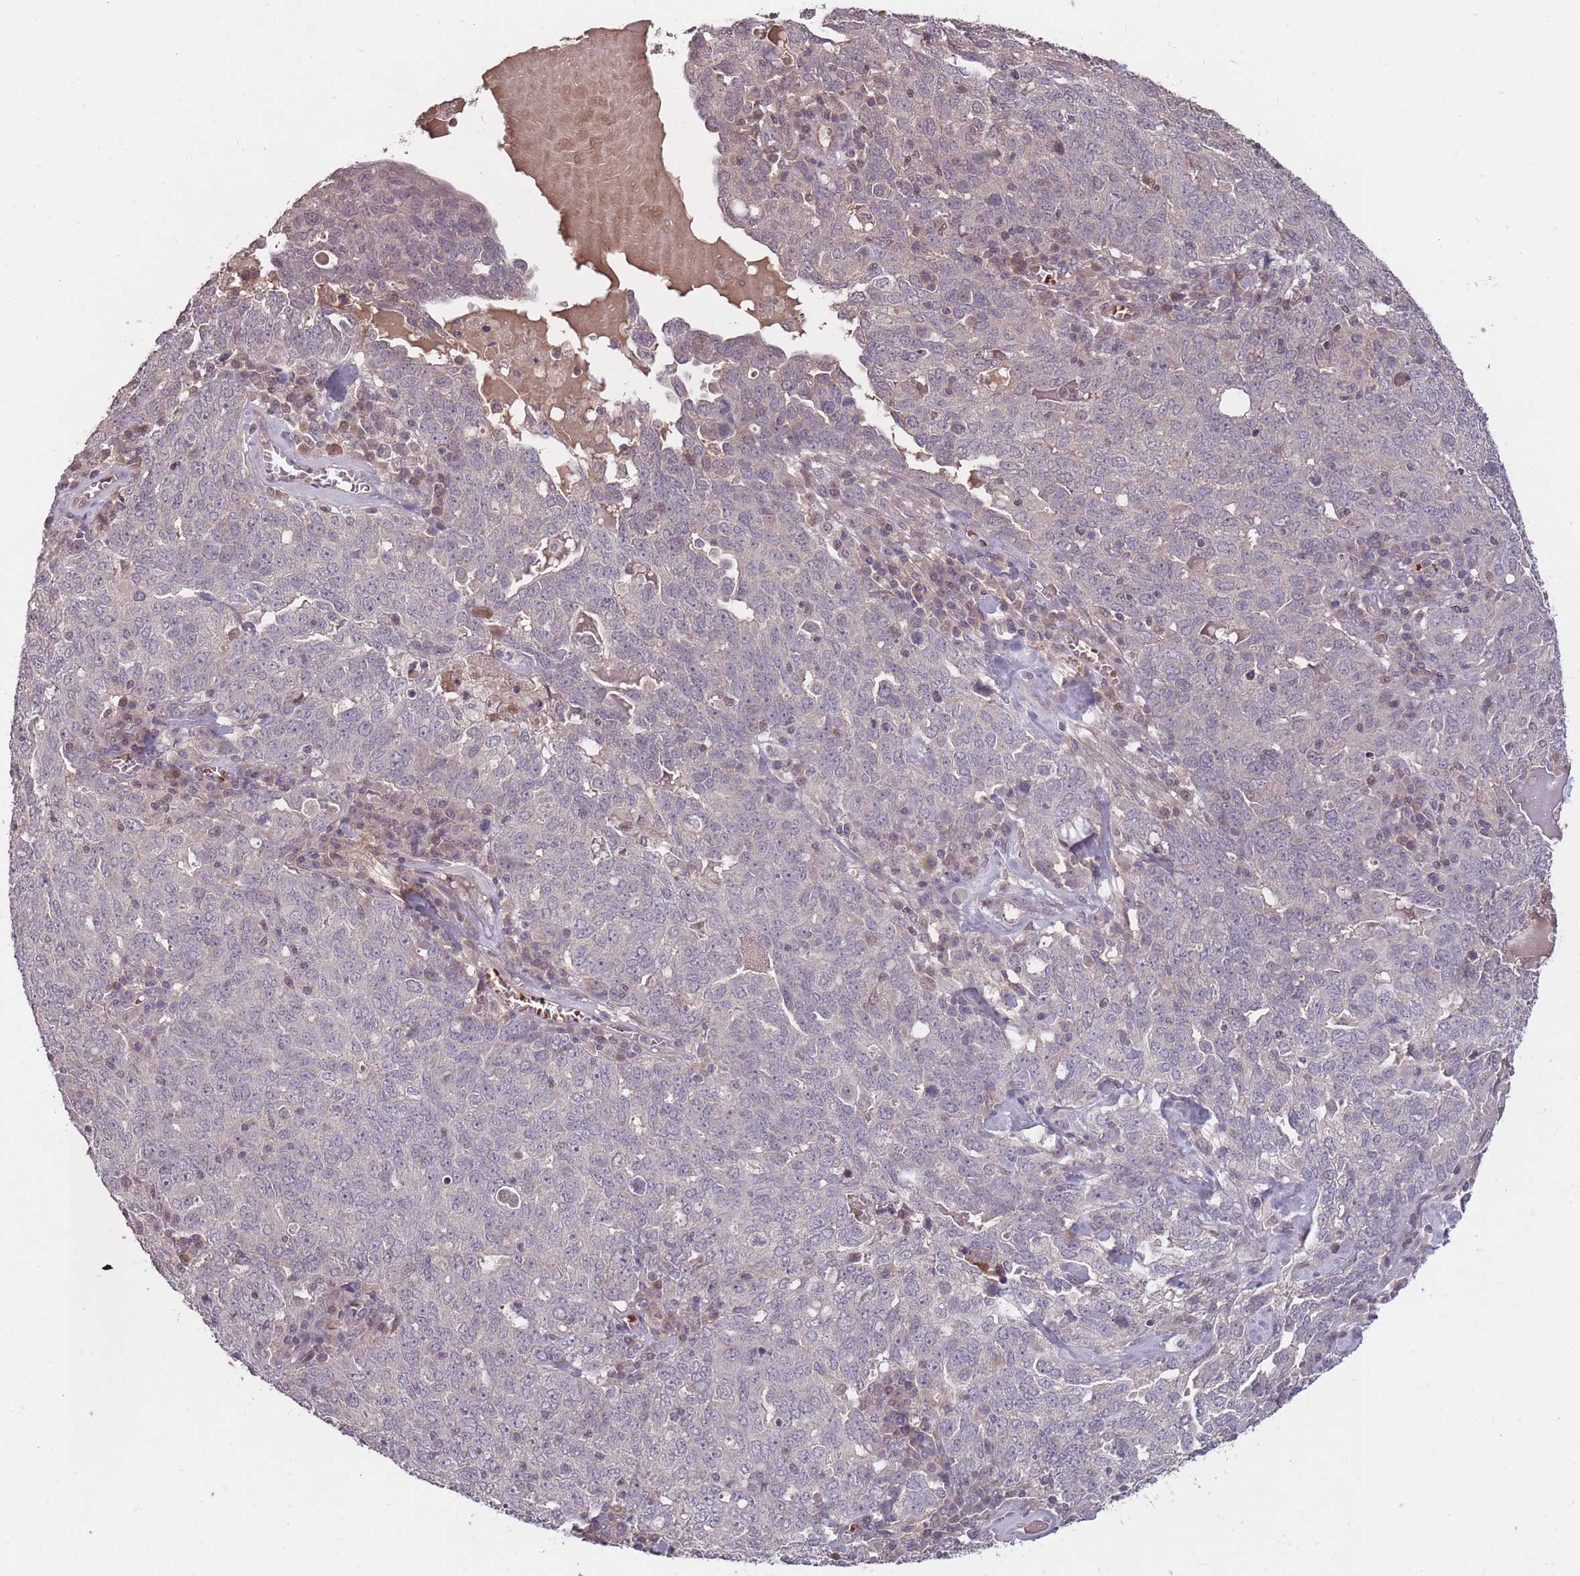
{"staining": {"intensity": "negative", "quantity": "none", "location": "none"}, "tissue": "ovarian cancer", "cell_type": "Tumor cells", "image_type": "cancer", "snomed": [{"axis": "morphology", "description": "Carcinoma, endometroid"}, {"axis": "topography", "description": "Ovary"}], "caption": "Immunohistochemical staining of human endometroid carcinoma (ovarian) displays no significant positivity in tumor cells.", "gene": "ADCYAP1R1", "patient": {"sex": "female", "age": 62}}